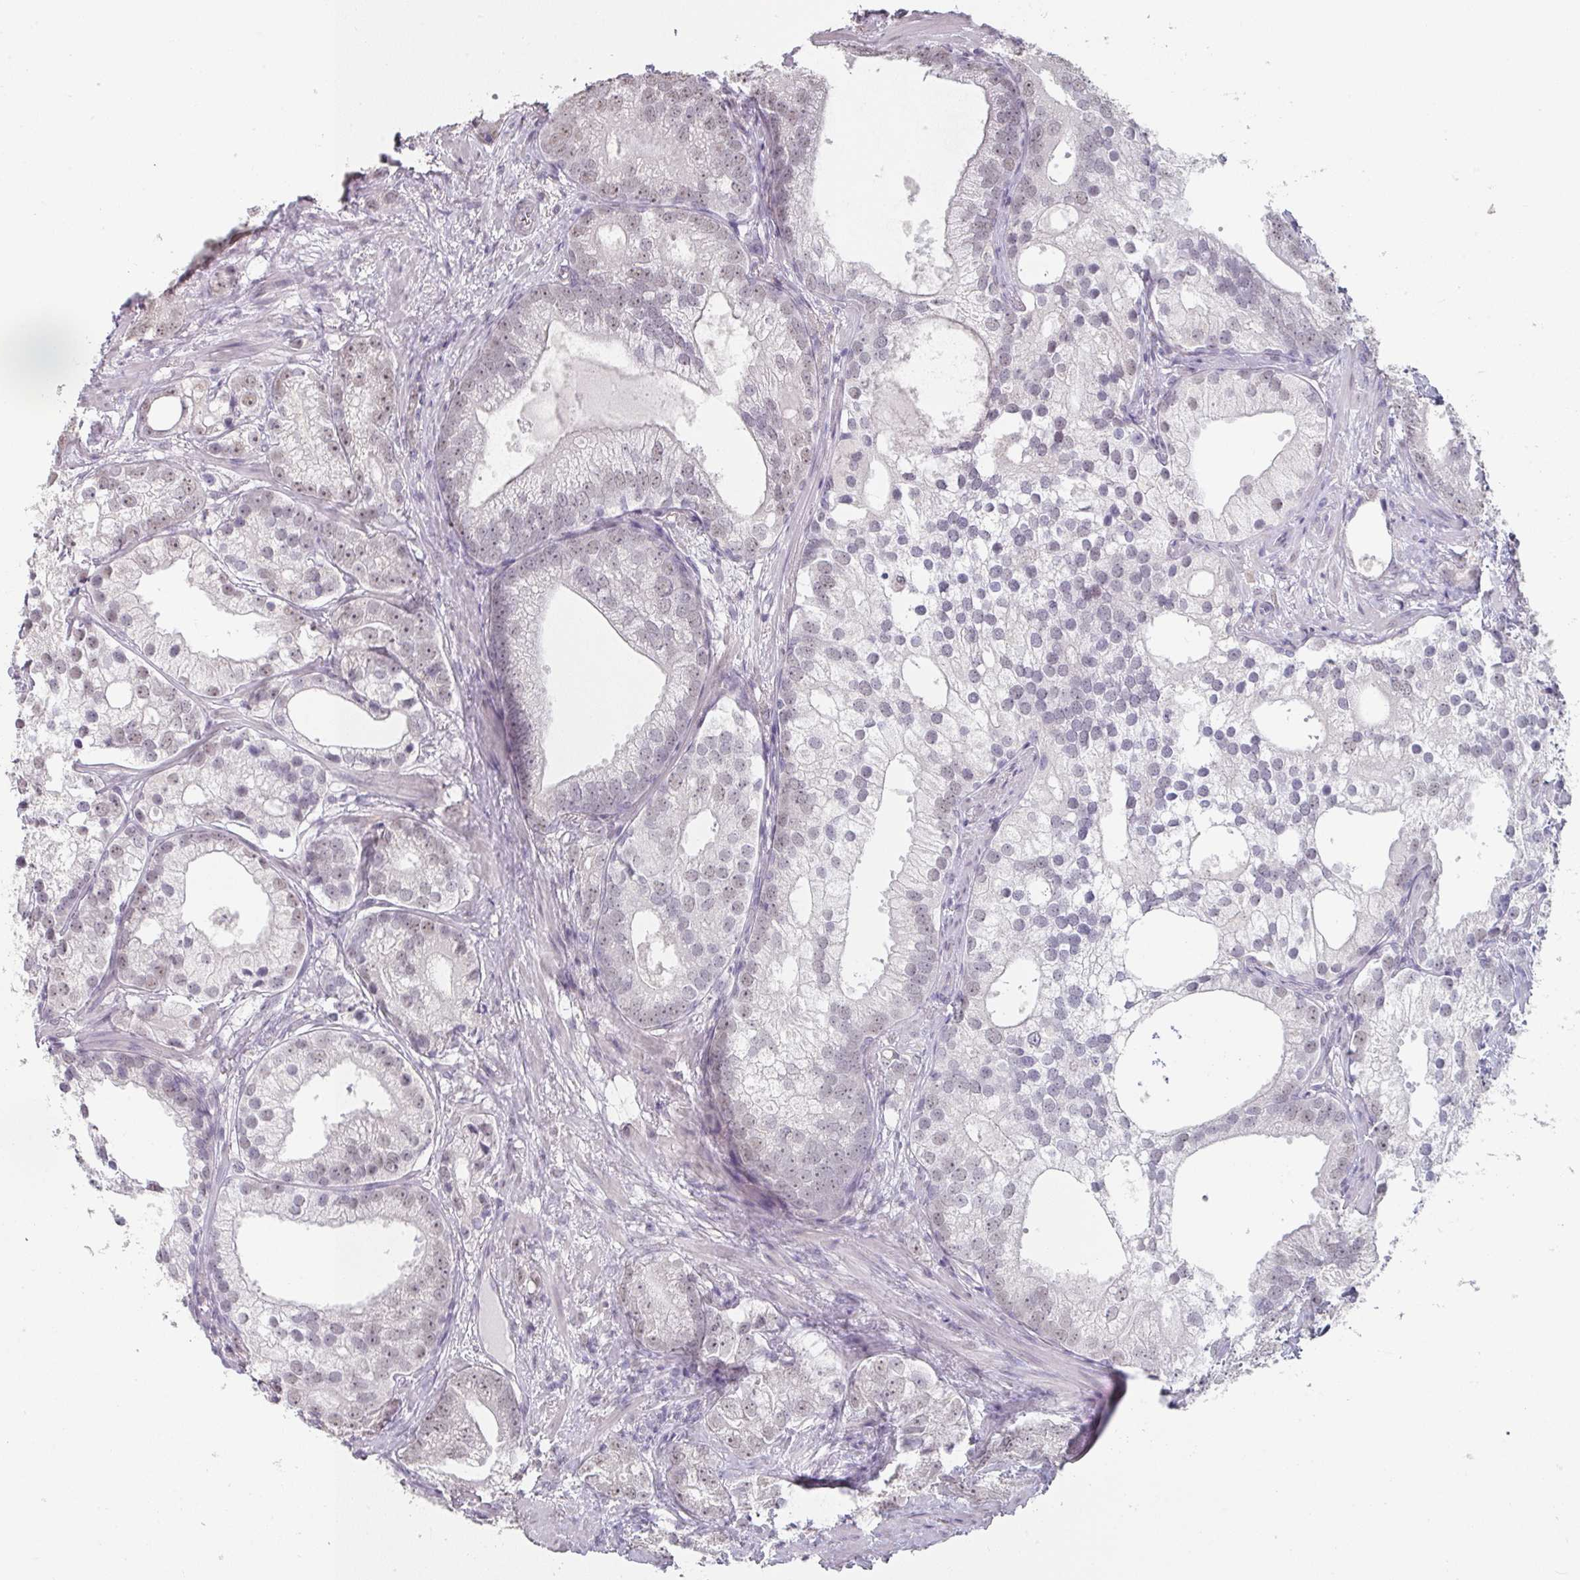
{"staining": {"intensity": "weak", "quantity": "<25%", "location": "nuclear"}, "tissue": "prostate cancer", "cell_type": "Tumor cells", "image_type": "cancer", "snomed": [{"axis": "morphology", "description": "Adenocarcinoma, High grade"}, {"axis": "topography", "description": "Prostate"}], "caption": "A histopathology image of human high-grade adenocarcinoma (prostate) is negative for staining in tumor cells.", "gene": "SPRR1A", "patient": {"sex": "male", "age": 75}}